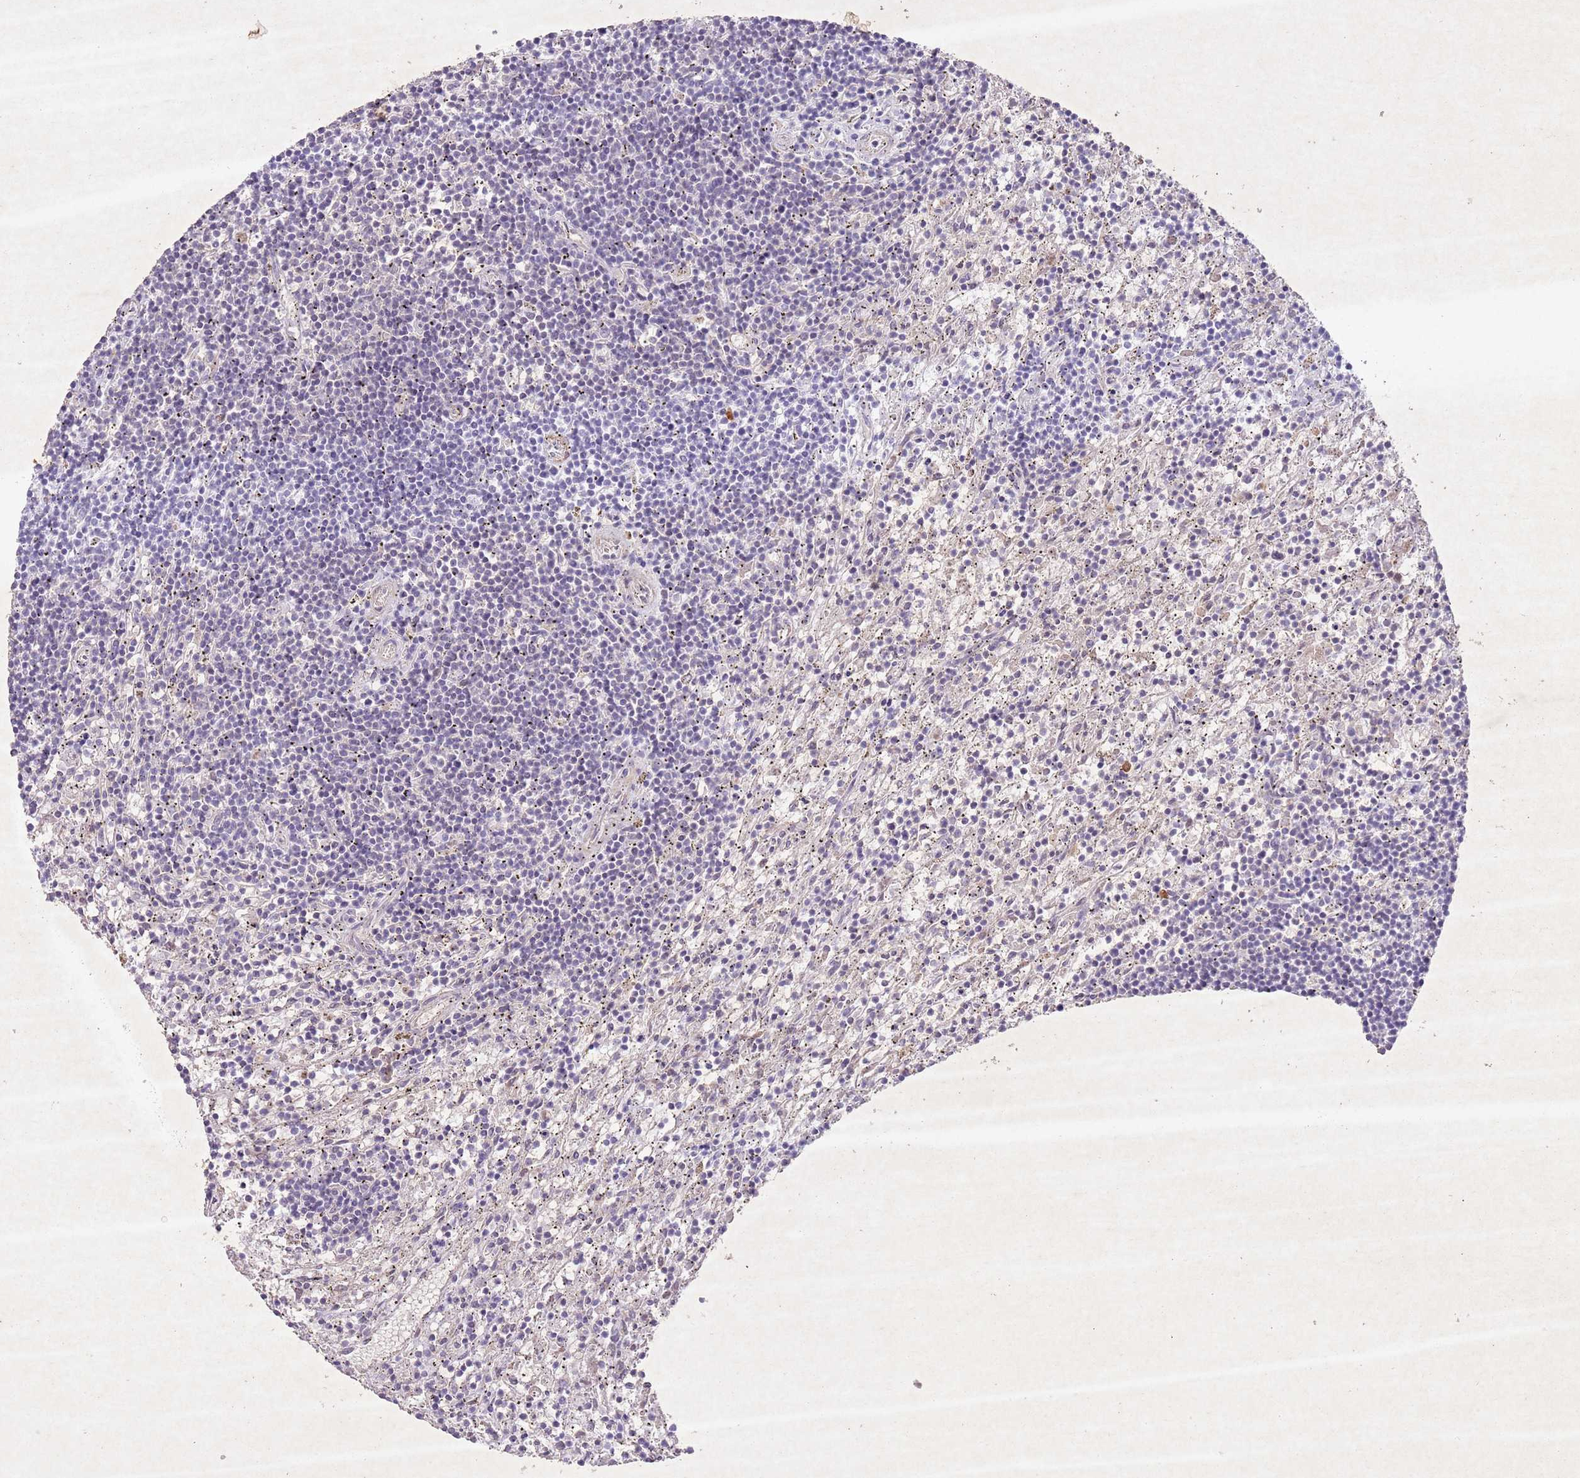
{"staining": {"intensity": "negative", "quantity": "none", "location": "none"}, "tissue": "lymphoma", "cell_type": "Tumor cells", "image_type": "cancer", "snomed": [{"axis": "morphology", "description": "Malignant lymphoma, non-Hodgkin's type, Low grade"}, {"axis": "topography", "description": "Spleen"}], "caption": "A photomicrograph of lymphoma stained for a protein reveals no brown staining in tumor cells.", "gene": "CCNI", "patient": {"sex": "male", "age": 76}}